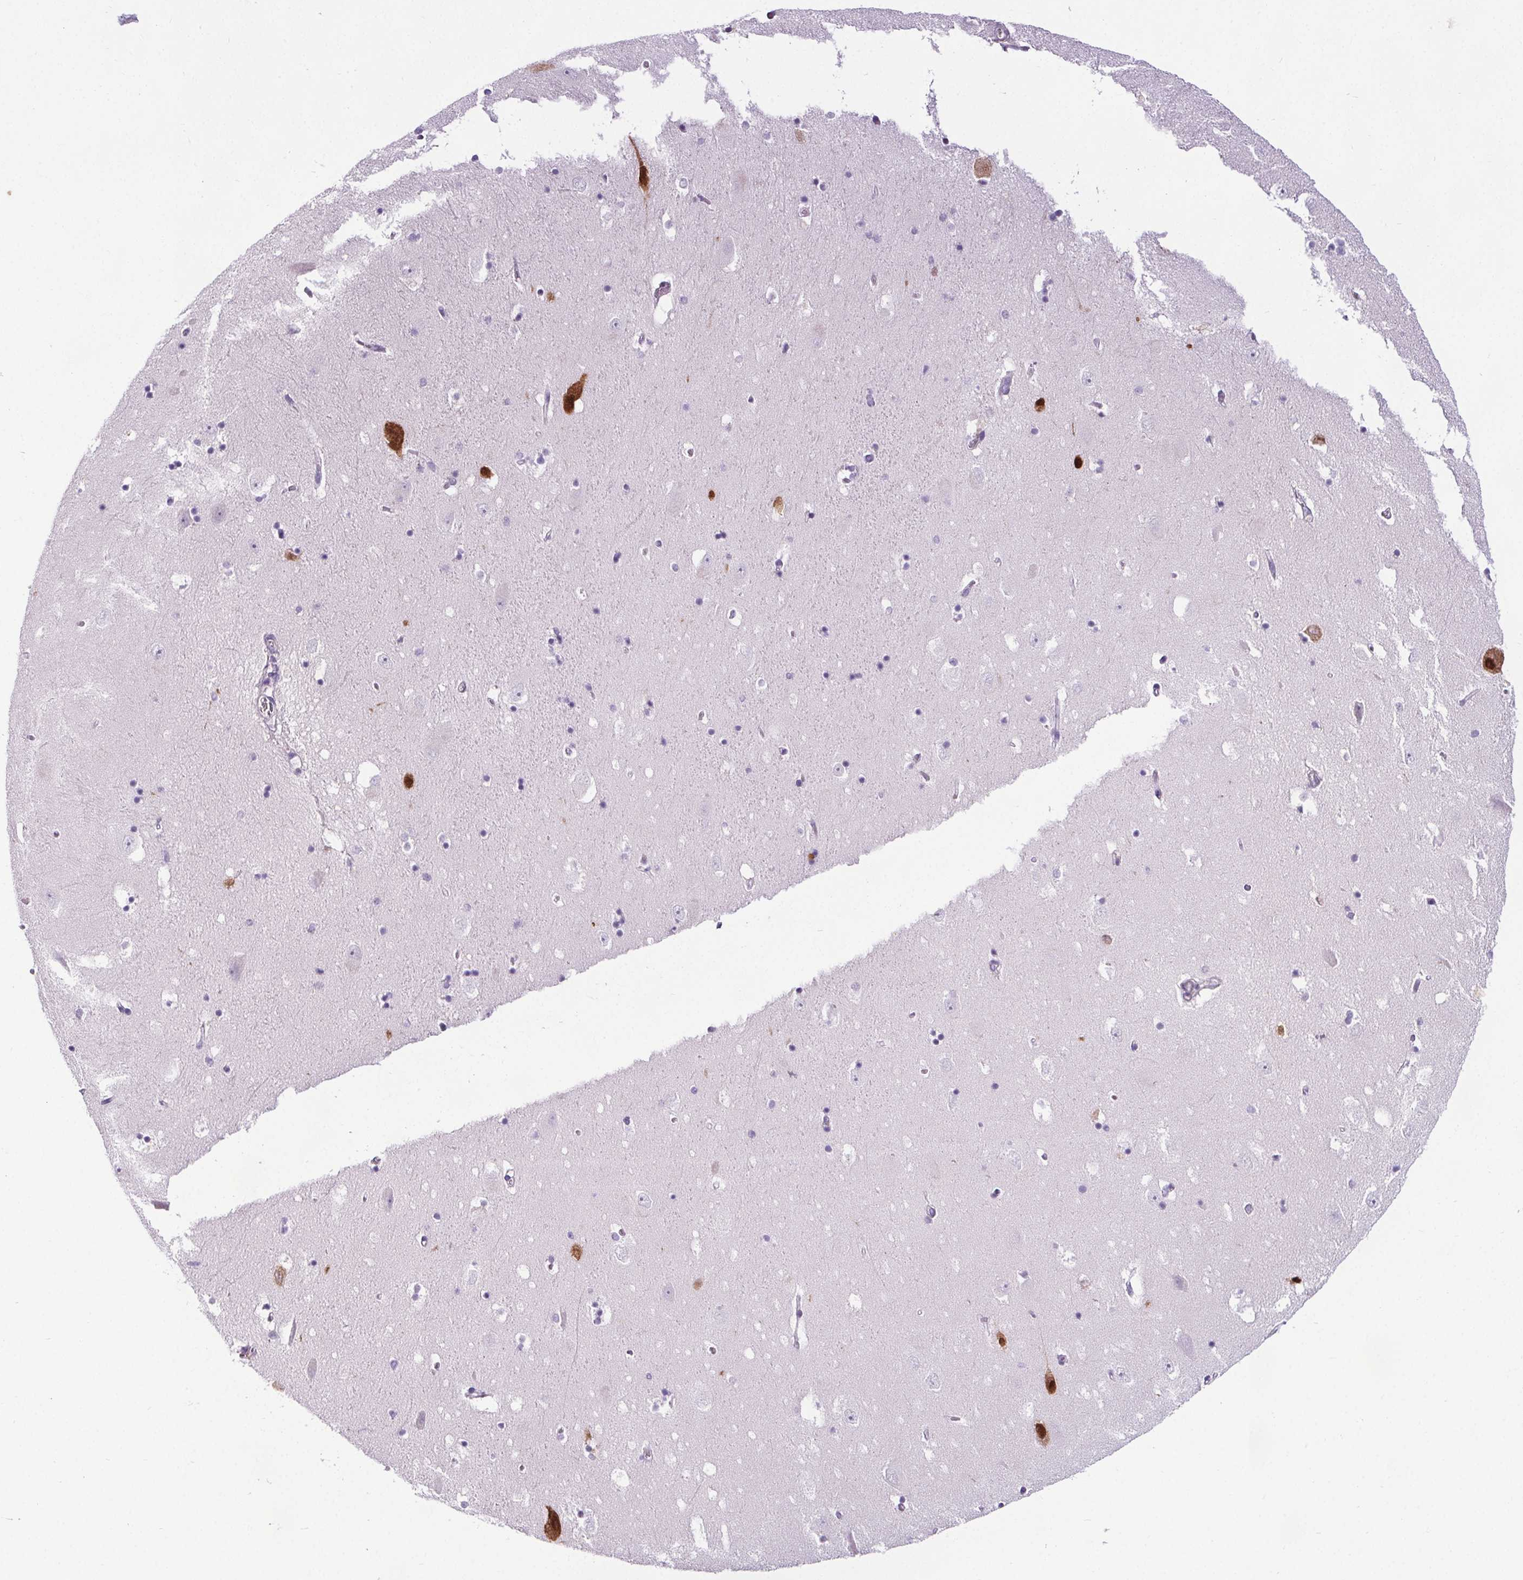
{"staining": {"intensity": "strong", "quantity": "<25%", "location": "nuclear"}, "tissue": "hippocampus", "cell_type": "Glial cells", "image_type": "normal", "snomed": [{"axis": "morphology", "description": "Normal tissue, NOS"}, {"axis": "topography", "description": "Hippocampus"}], "caption": "About <25% of glial cells in unremarkable human hippocampus demonstrate strong nuclear protein expression as visualized by brown immunohistochemical staining.", "gene": "ELAVL2", "patient": {"sex": "male", "age": 58}}